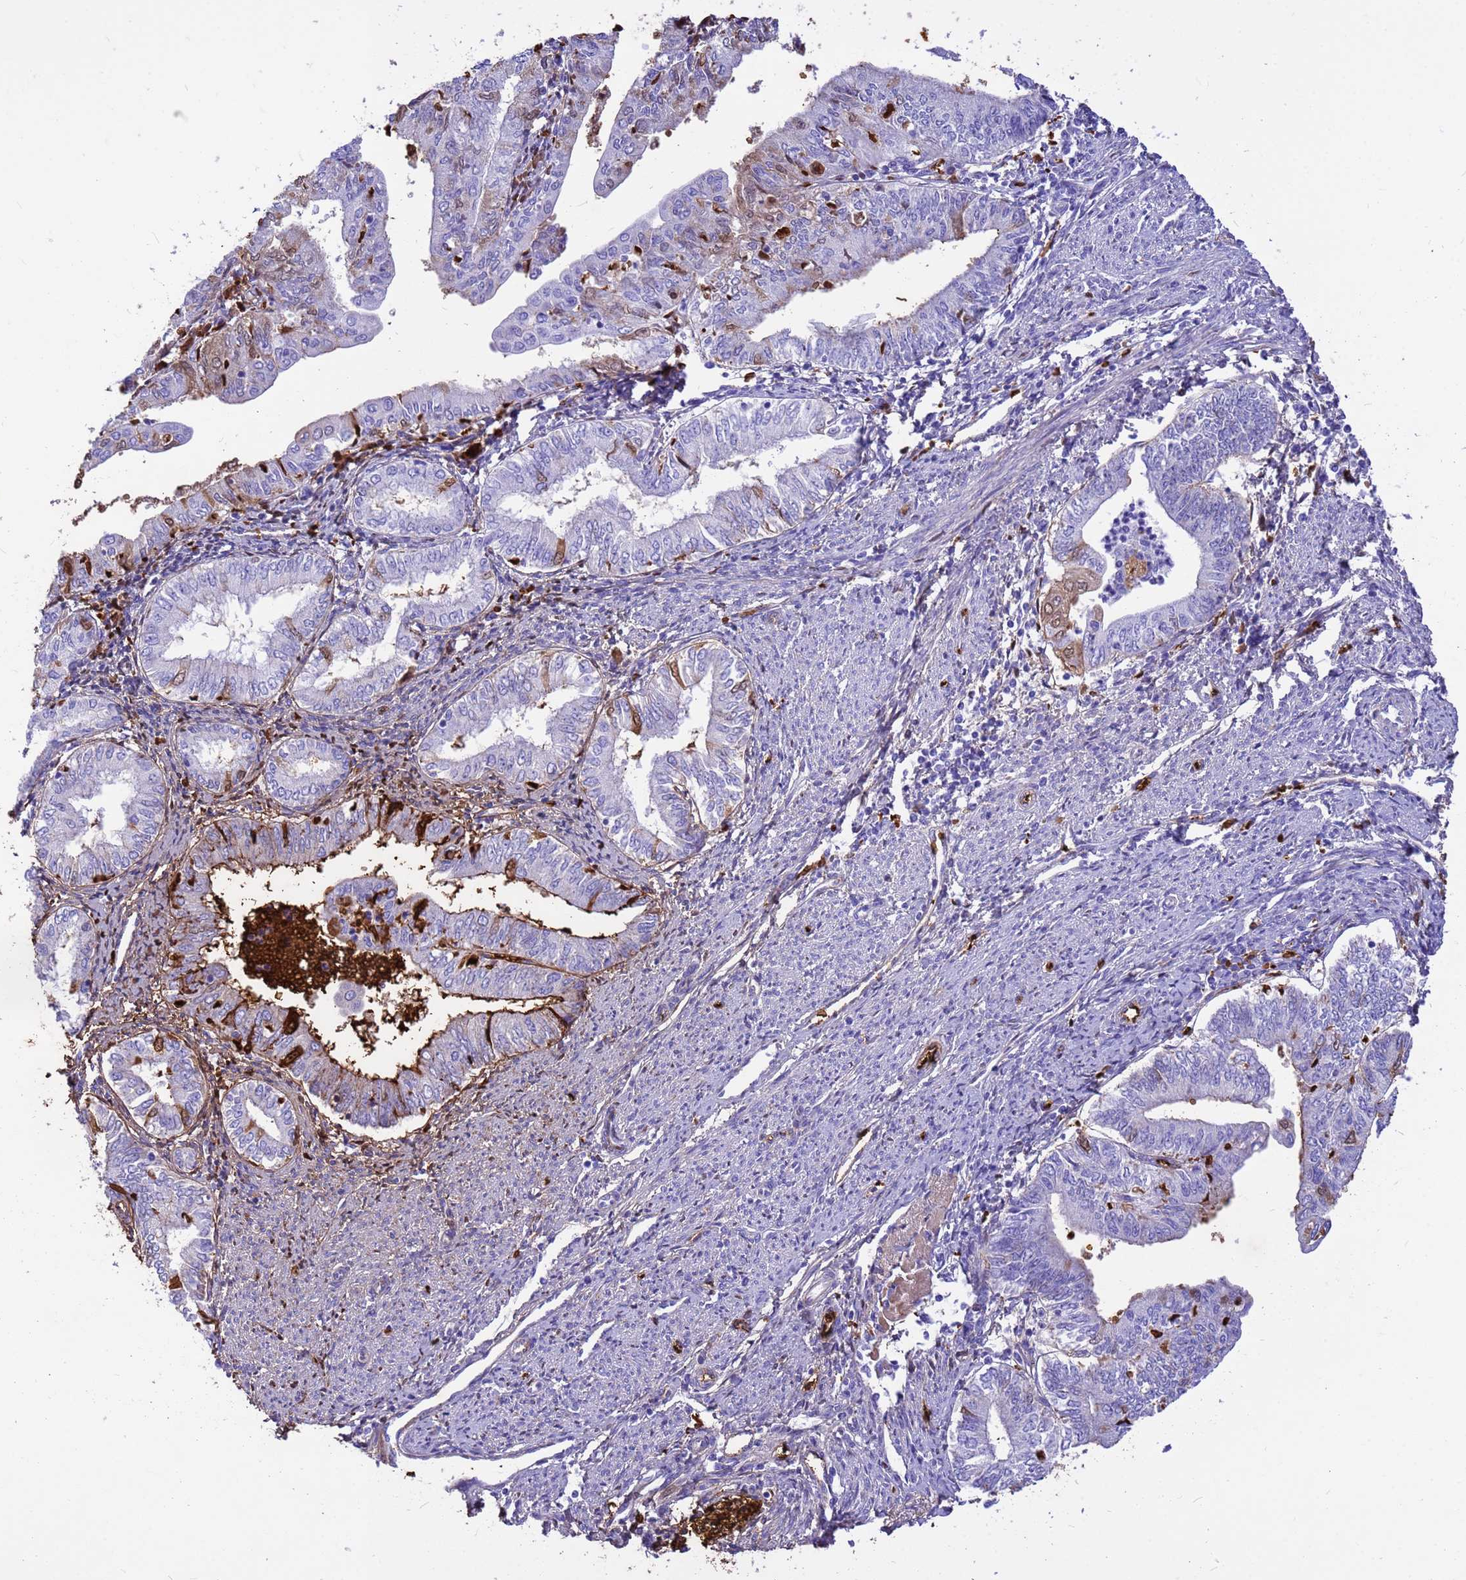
{"staining": {"intensity": "negative", "quantity": "none", "location": "none"}, "tissue": "endometrial cancer", "cell_type": "Tumor cells", "image_type": "cancer", "snomed": [{"axis": "morphology", "description": "Adenocarcinoma, NOS"}, {"axis": "topography", "description": "Endometrium"}], "caption": "High power microscopy image of an immunohistochemistry (IHC) photomicrograph of endometrial adenocarcinoma, revealing no significant expression in tumor cells.", "gene": "HBA2", "patient": {"sex": "female", "age": 66}}